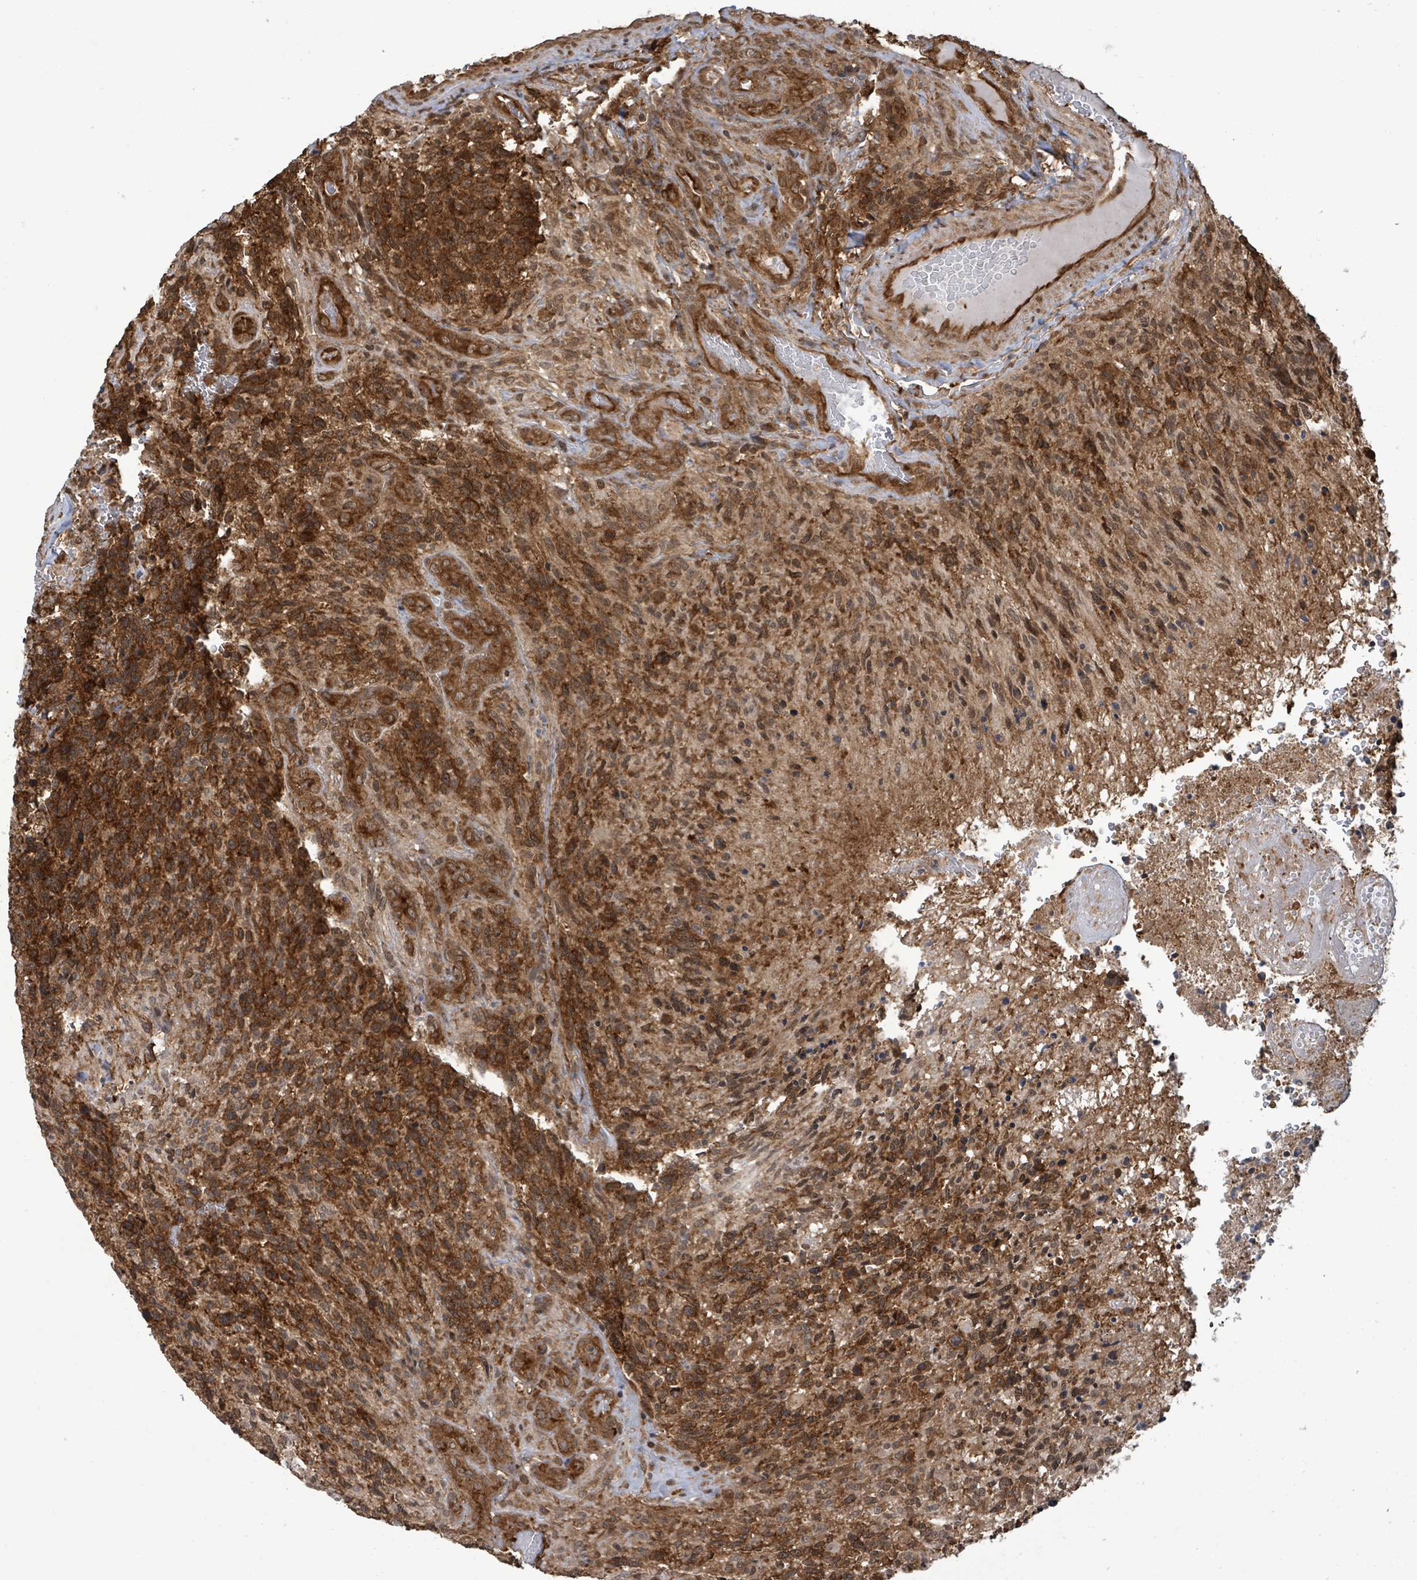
{"staining": {"intensity": "strong", "quantity": "25%-75%", "location": "cytoplasmic/membranous"}, "tissue": "glioma", "cell_type": "Tumor cells", "image_type": "cancer", "snomed": [{"axis": "morphology", "description": "Glioma, malignant, High grade"}, {"axis": "topography", "description": "Brain"}], "caption": "This micrograph shows malignant high-grade glioma stained with immunohistochemistry (IHC) to label a protein in brown. The cytoplasmic/membranous of tumor cells show strong positivity for the protein. Nuclei are counter-stained blue.", "gene": "KLC1", "patient": {"sex": "male", "age": 36}}